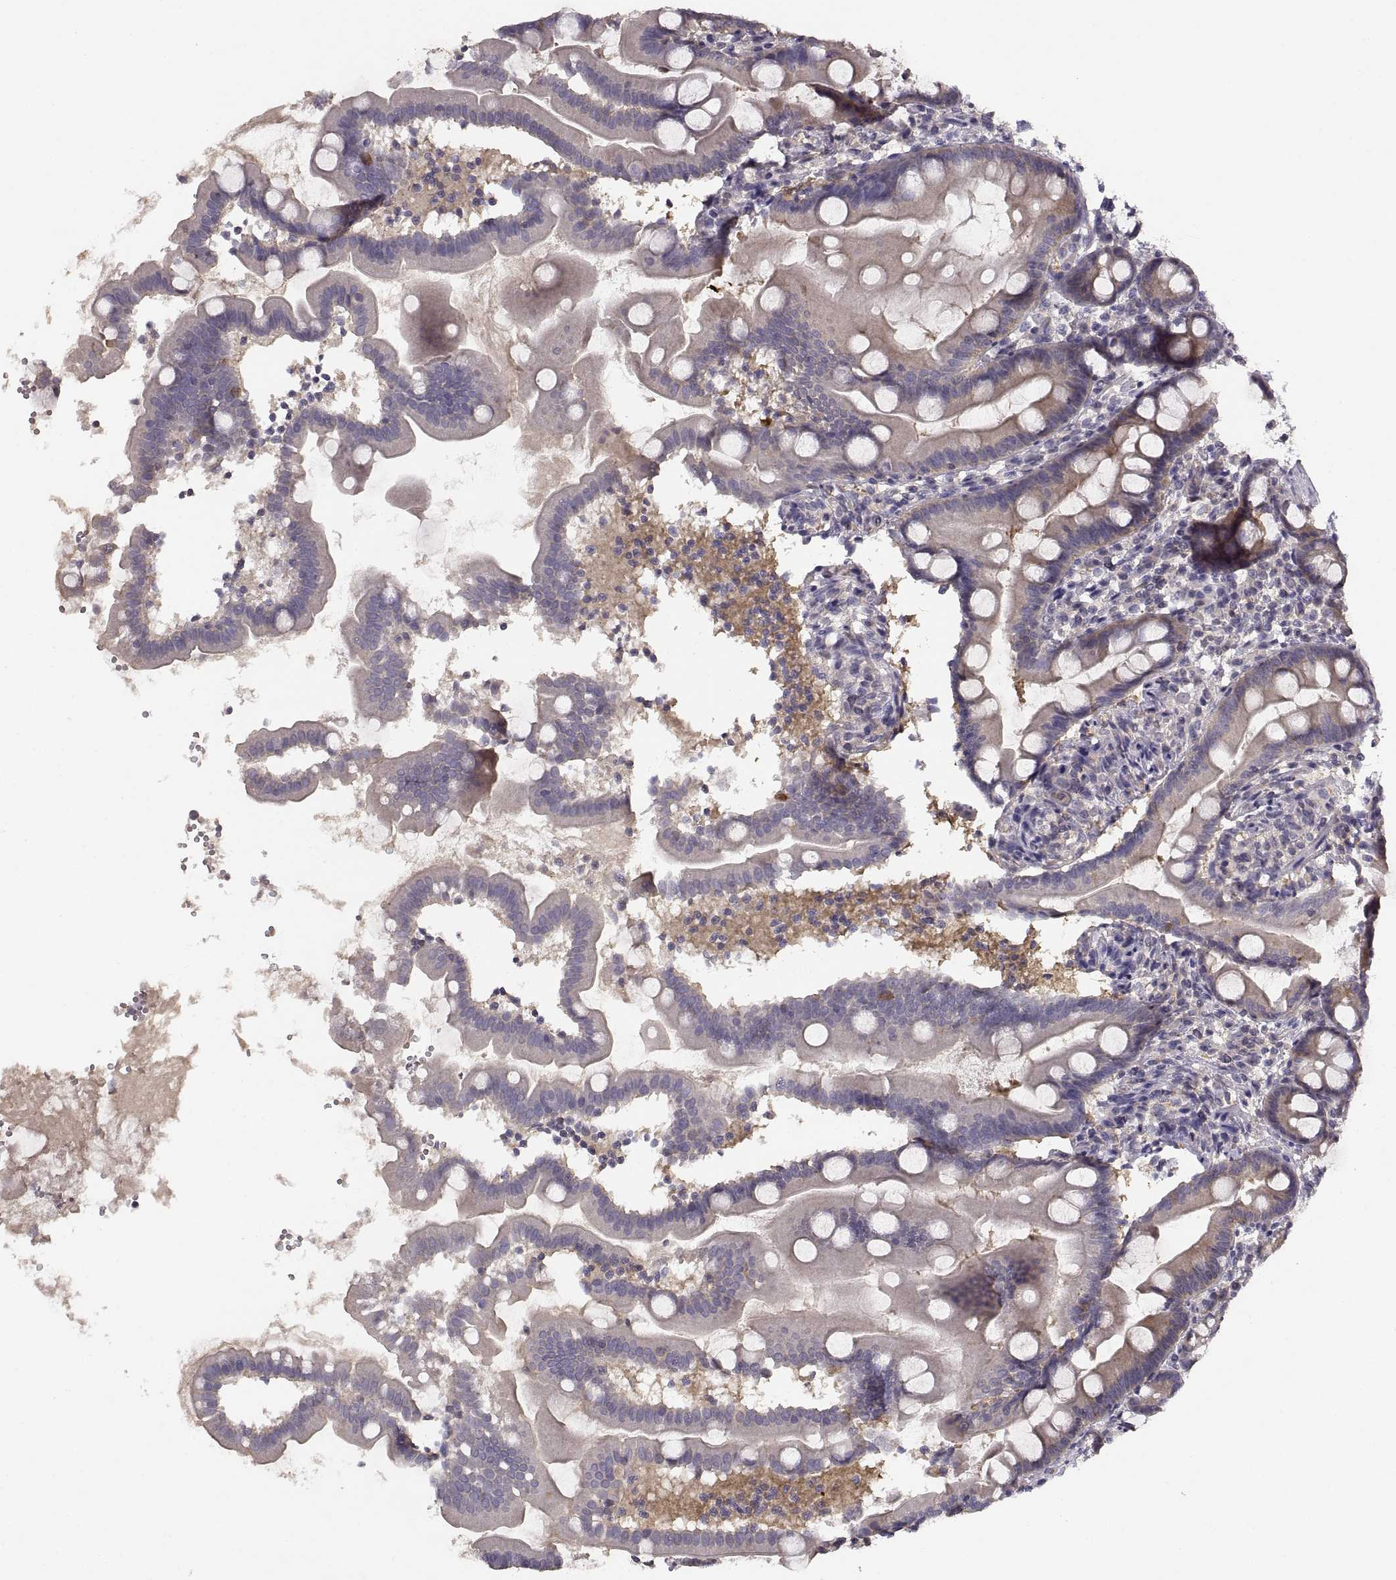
{"staining": {"intensity": "negative", "quantity": "none", "location": "none"}, "tissue": "small intestine", "cell_type": "Glandular cells", "image_type": "normal", "snomed": [{"axis": "morphology", "description": "Normal tissue, NOS"}, {"axis": "topography", "description": "Small intestine"}], "caption": "Immunohistochemistry (IHC) photomicrograph of normal small intestine: human small intestine stained with DAB (3,3'-diaminobenzidine) exhibits no significant protein positivity in glandular cells.", "gene": "NMNAT2", "patient": {"sex": "female", "age": 44}}